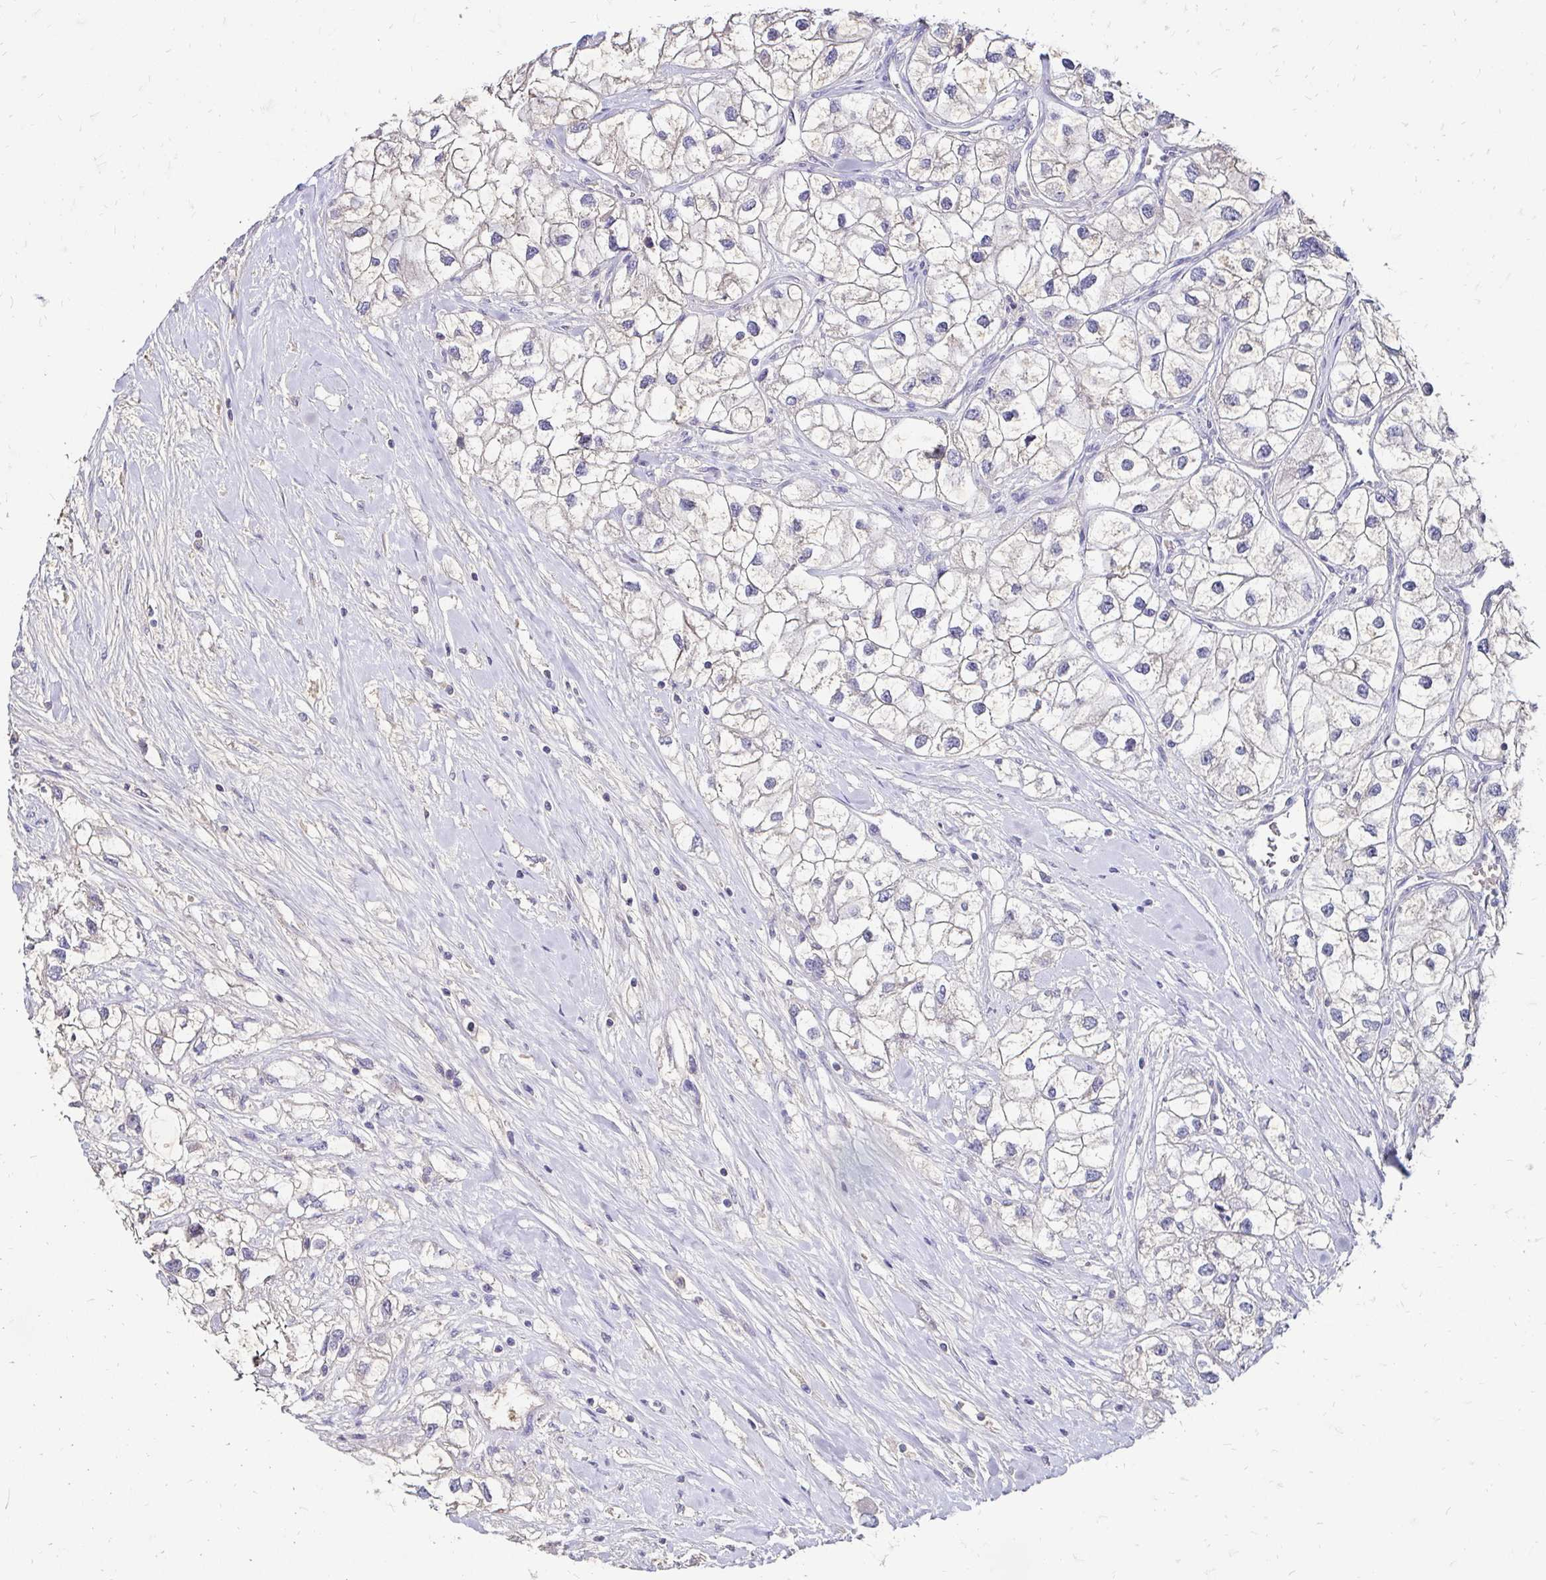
{"staining": {"intensity": "negative", "quantity": "none", "location": "none"}, "tissue": "renal cancer", "cell_type": "Tumor cells", "image_type": "cancer", "snomed": [{"axis": "morphology", "description": "Adenocarcinoma, NOS"}, {"axis": "topography", "description": "Kidney"}], "caption": "This is a histopathology image of IHC staining of adenocarcinoma (renal), which shows no staining in tumor cells.", "gene": "SCG3", "patient": {"sex": "male", "age": 59}}